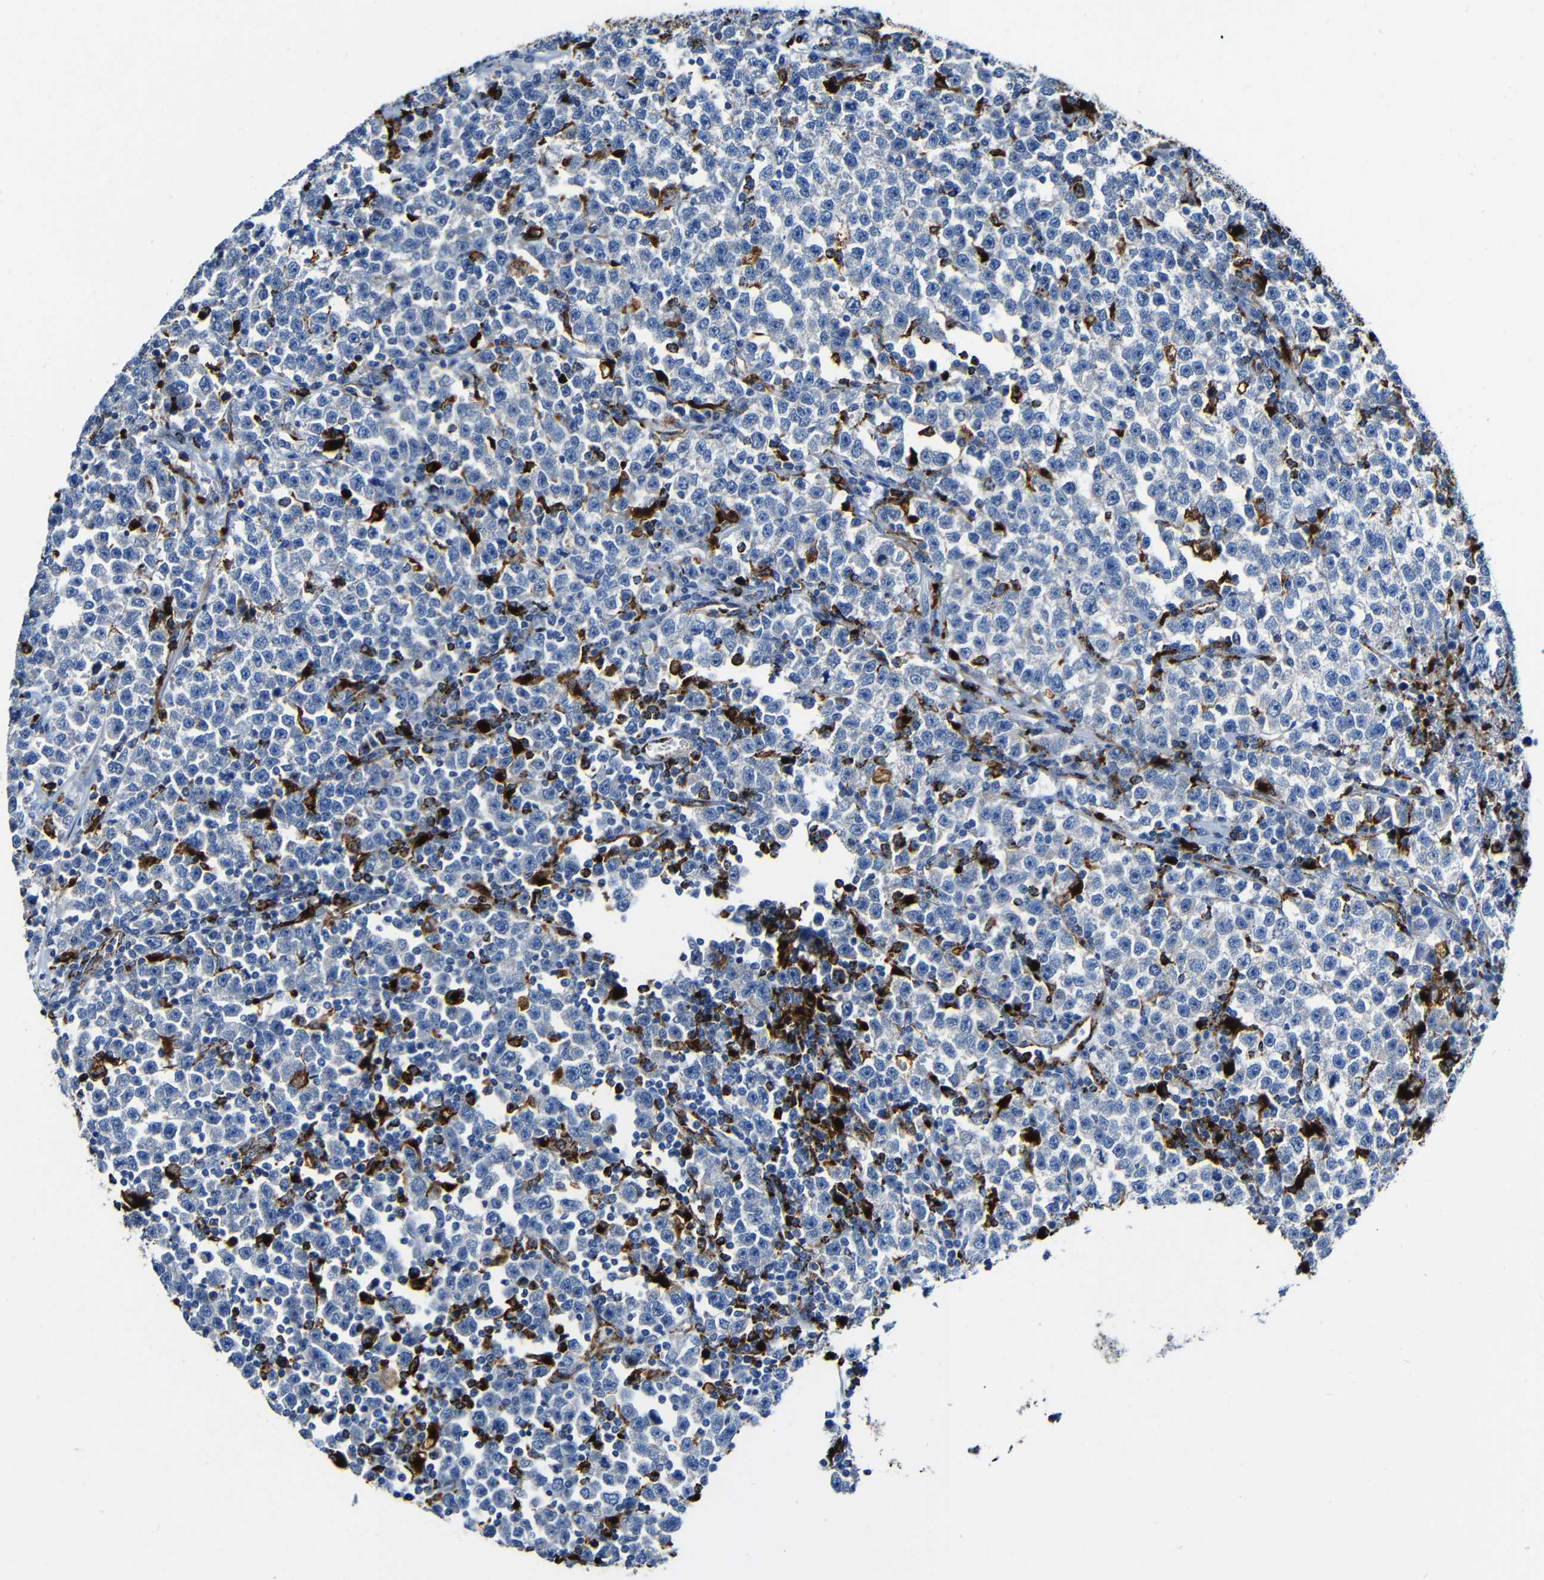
{"staining": {"intensity": "negative", "quantity": "none", "location": "none"}, "tissue": "testis cancer", "cell_type": "Tumor cells", "image_type": "cancer", "snomed": [{"axis": "morphology", "description": "Seminoma, NOS"}, {"axis": "topography", "description": "Testis"}], "caption": "Immunohistochemistry of testis seminoma displays no staining in tumor cells.", "gene": "HLA-DMA", "patient": {"sex": "male", "age": 43}}